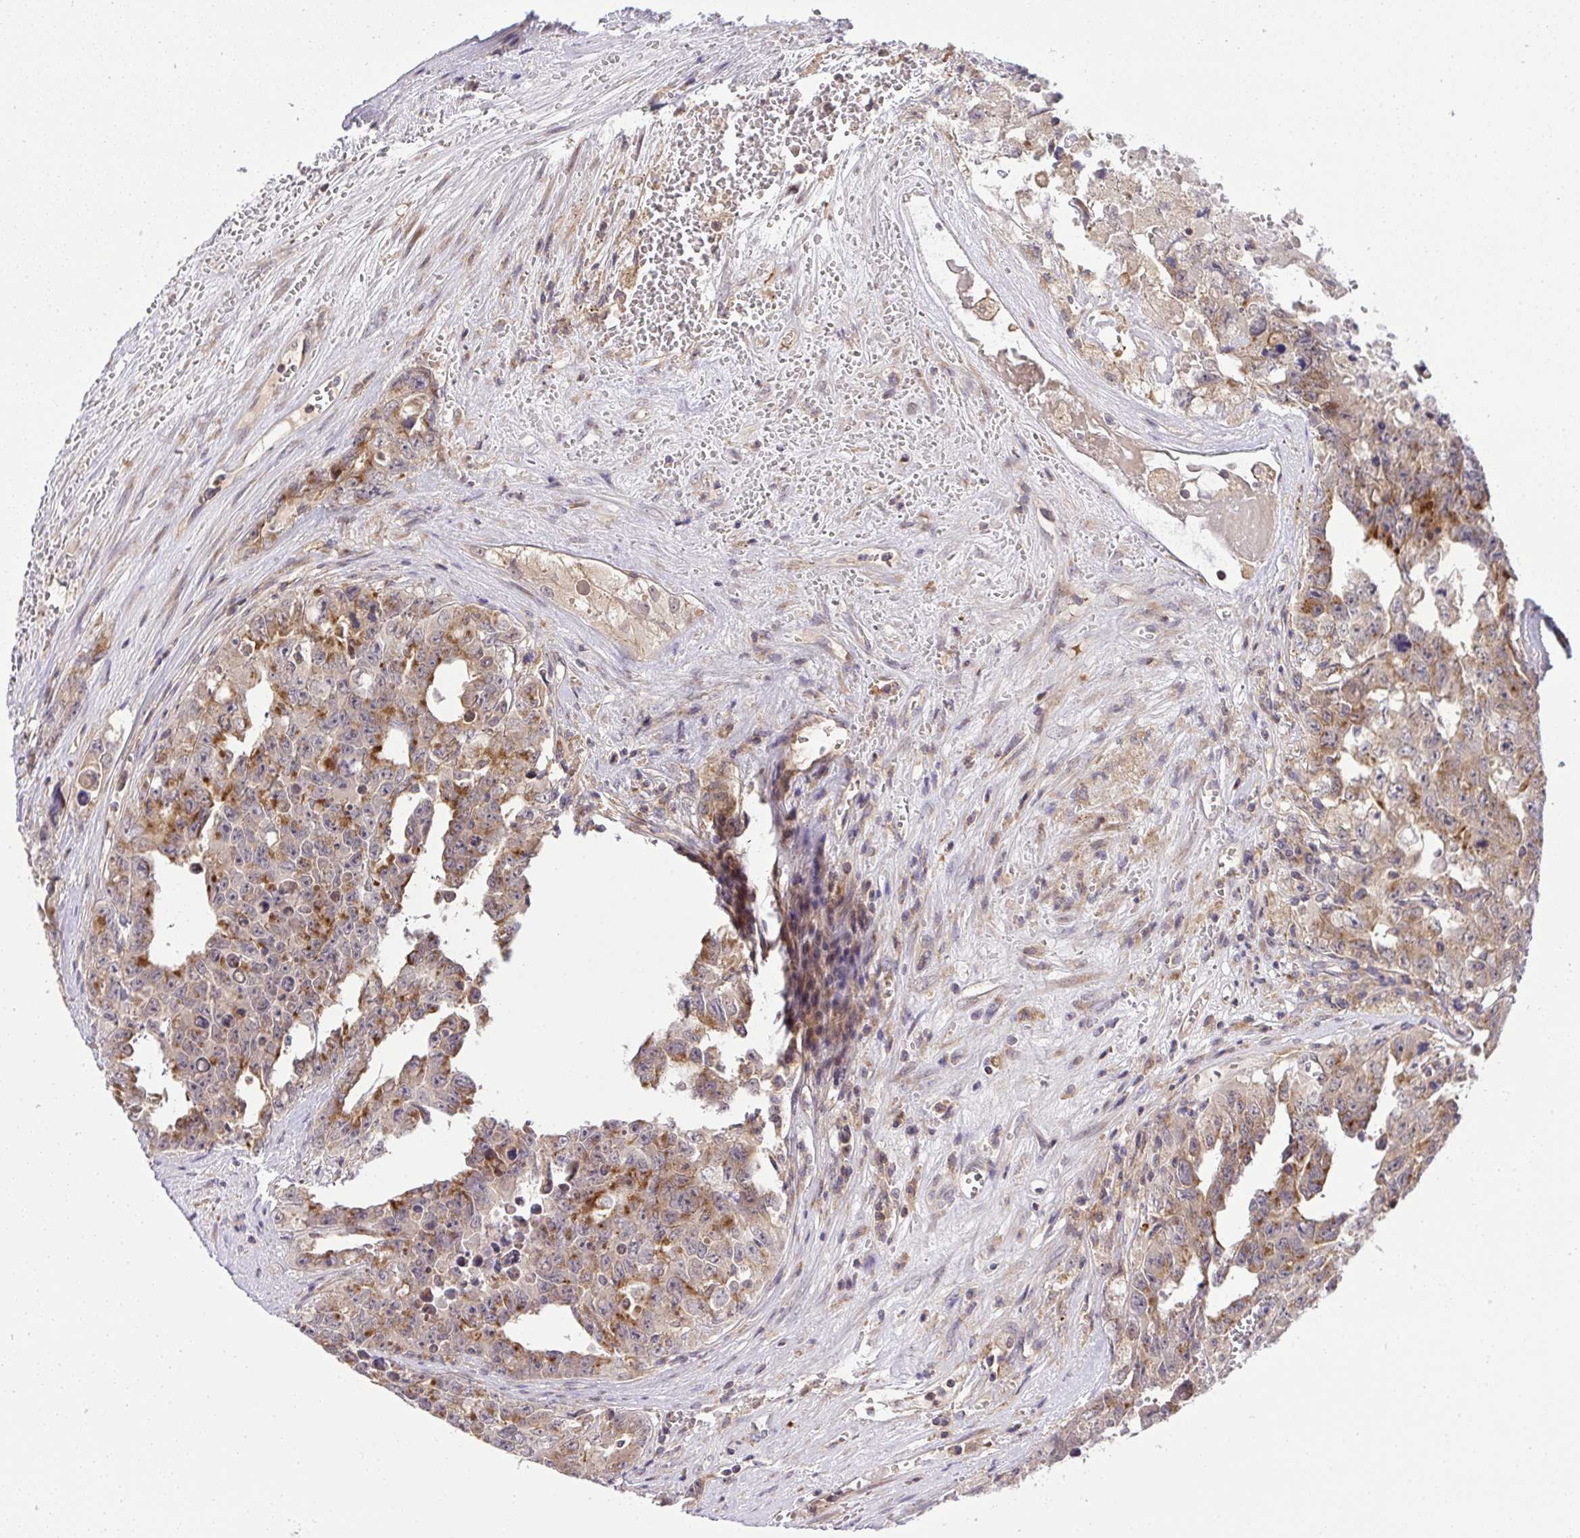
{"staining": {"intensity": "moderate", "quantity": "25%-75%", "location": "cytoplasmic/membranous"}, "tissue": "testis cancer", "cell_type": "Tumor cells", "image_type": "cancer", "snomed": [{"axis": "morphology", "description": "Carcinoma, Embryonal, NOS"}, {"axis": "topography", "description": "Testis"}], "caption": "Immunohistochemistry staining of testis embryonal carcinoma, which exhibits medium levels of moderate cytoplasmic/membranous staining in approximately 25%-75% of tumor cells indicating moderate cytoplasmic/membranous protein expression. The staining was performed using DAB (brown) for protein detection and nuclei were counterstained in hematoxylin (blue).", "gene": "SLC9A6", "patient": {"sex": "male", "age": 24}}